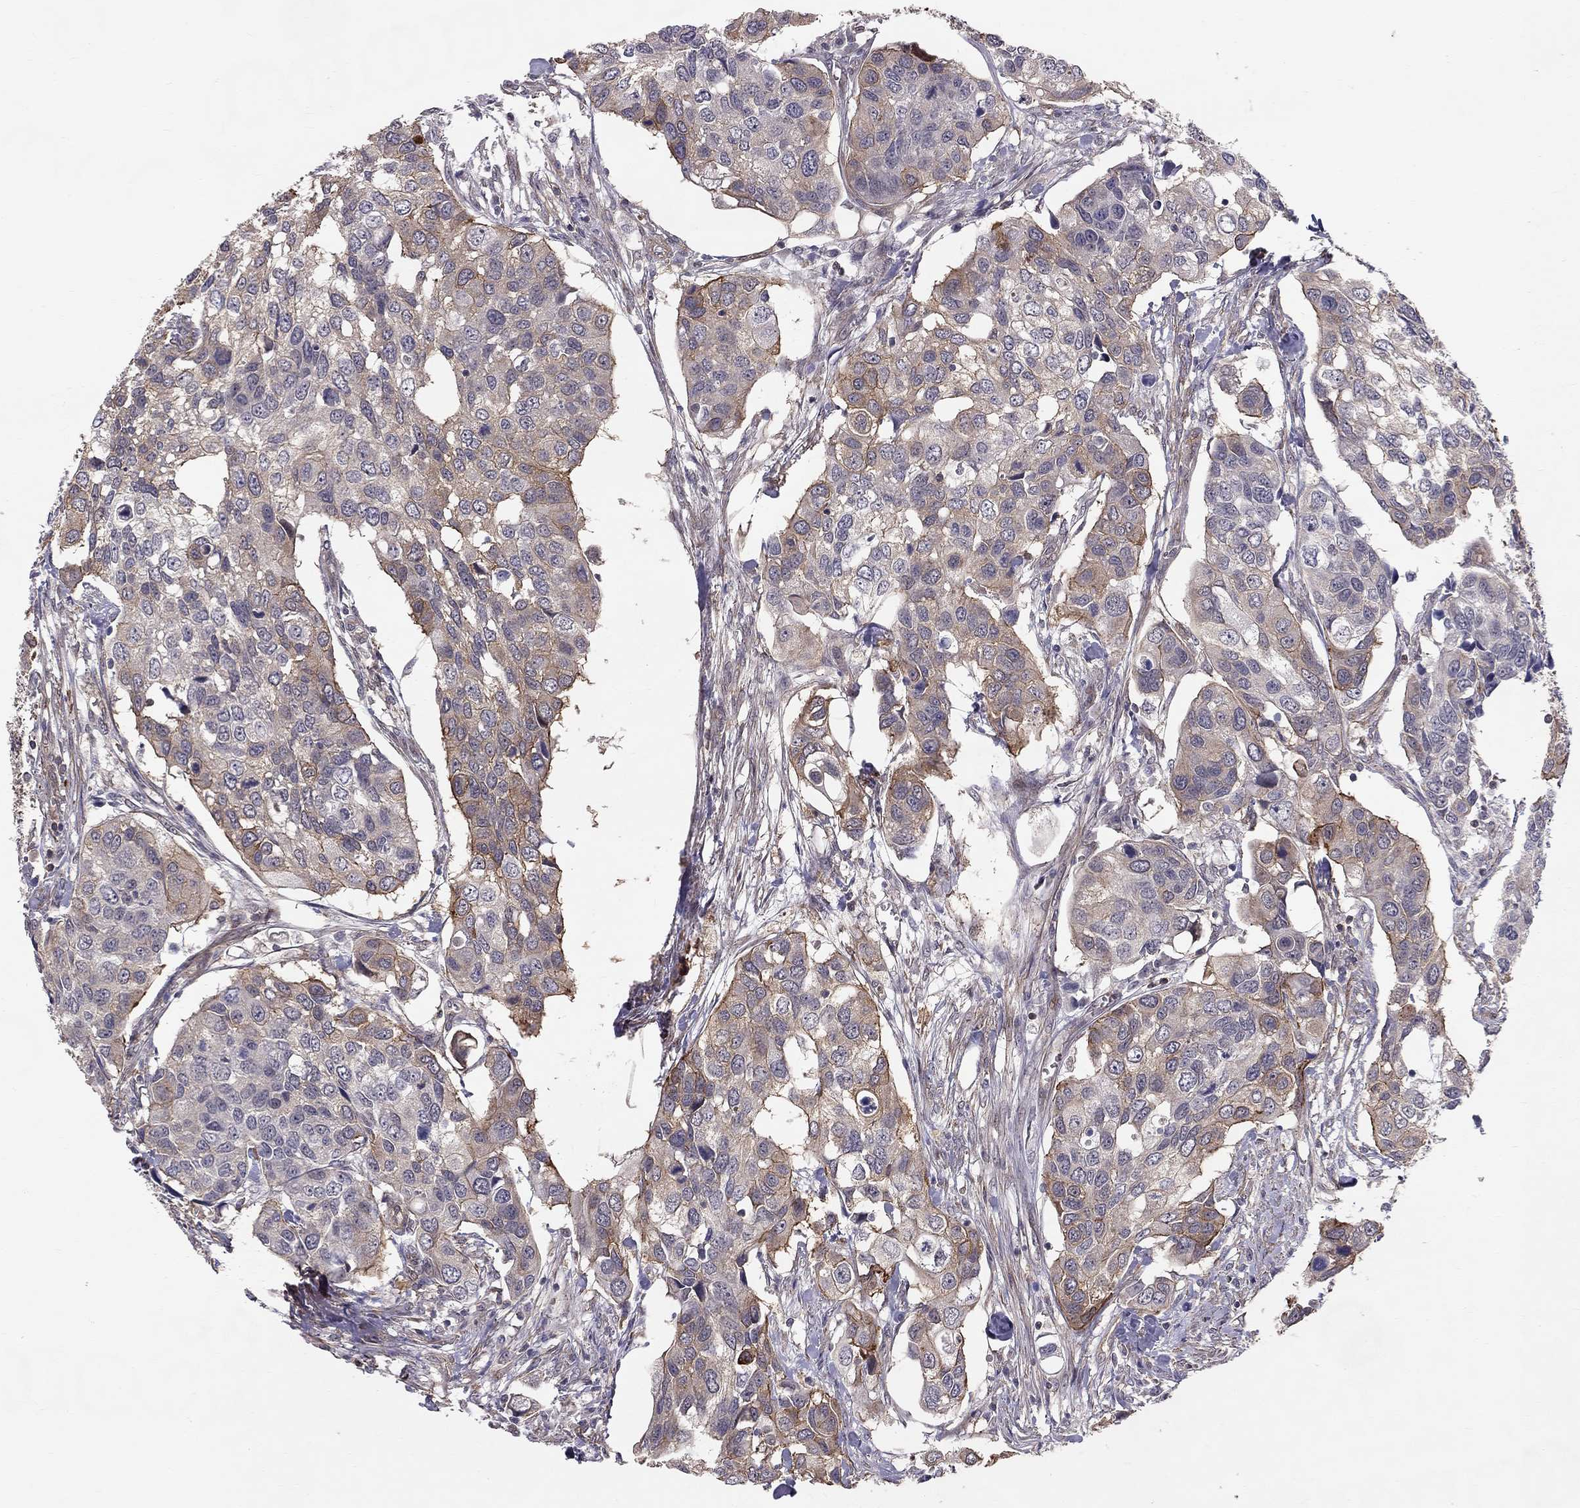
{"staining": {"intensity": "moderate", "quantity": "25%-75%", "location": "cytoplasmic/membranous"}, "tissue": "urothelial cancer", "cell_type": "Tumor cells", "image_type": "cancer", "snomed": [{"axis": "morphology", "description": "Urothelial carcinoma, High grade"}, {"axis": "topography", "description": "Urinary bladder"}], "caption": "High-magnification brightfield microscopy of urothelial carcinoma (high-grade) stained with DAB (3,3'-diaminobenzidine) (brown) and counterstained with hematoxylin (blue). tumor cells exhibit moderate cytoplasmic/membranous staining is appreciated in about25%-75% of cells.", "gene": "GJB4", "patient": {"sex": "male", "age": 60}}